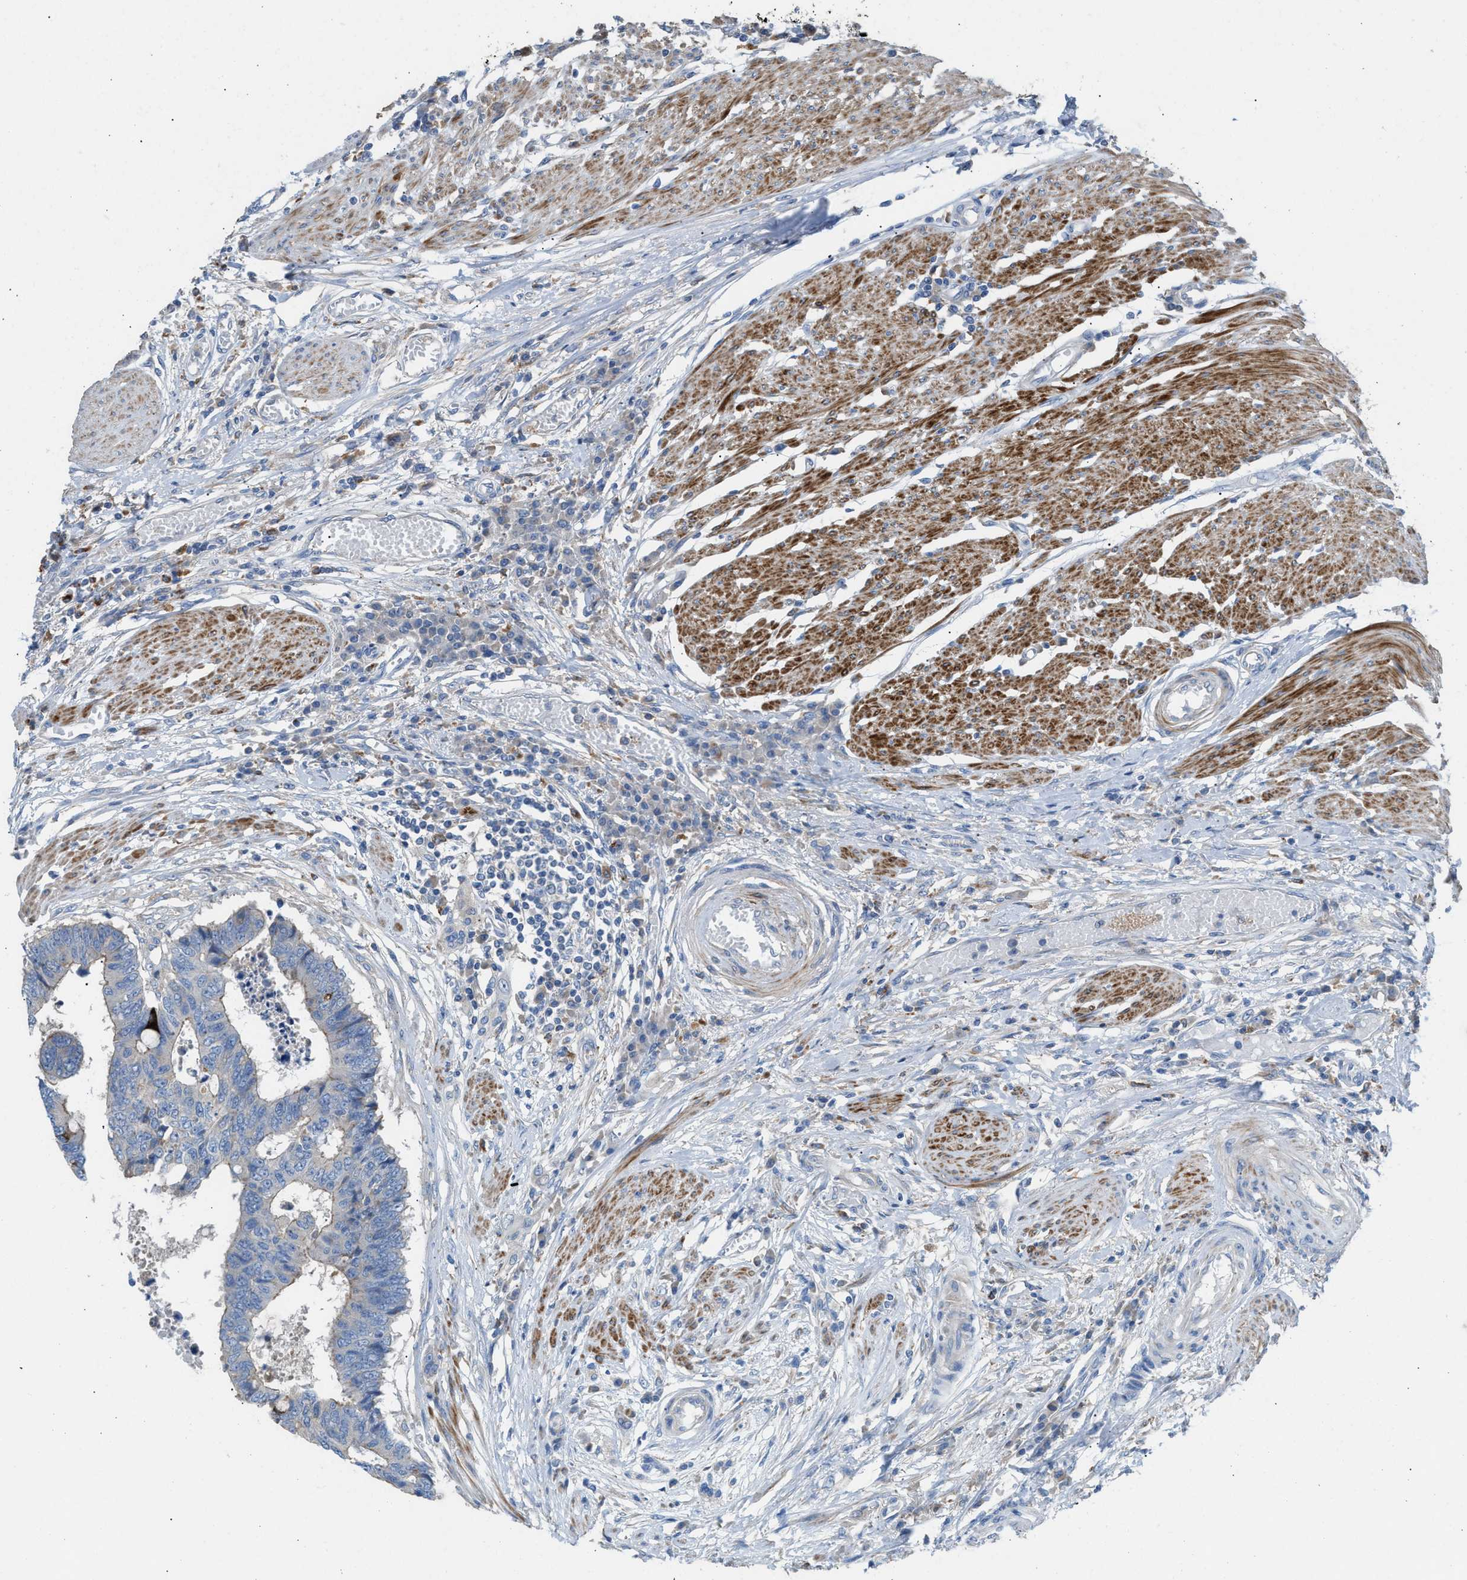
{"staining": {"intensity": "negative", "quantity": "none", "location": "none"}, "tissue": "colorectal cancer", "cell_type": "Tumor cells", "image_type": "cancer", "snomed": [{"axis": "morphology", "description": "Adenocarcinoma, NOS"}, {"axis": "topography", "description": "Rectum"}], "caption": "Photomicrograph shows no significant protein expression in tumor cells of colorectal cancer (adenocarcinoma).", "gene": "AOAH", "patient": {"sex": "male", "age": 84}}